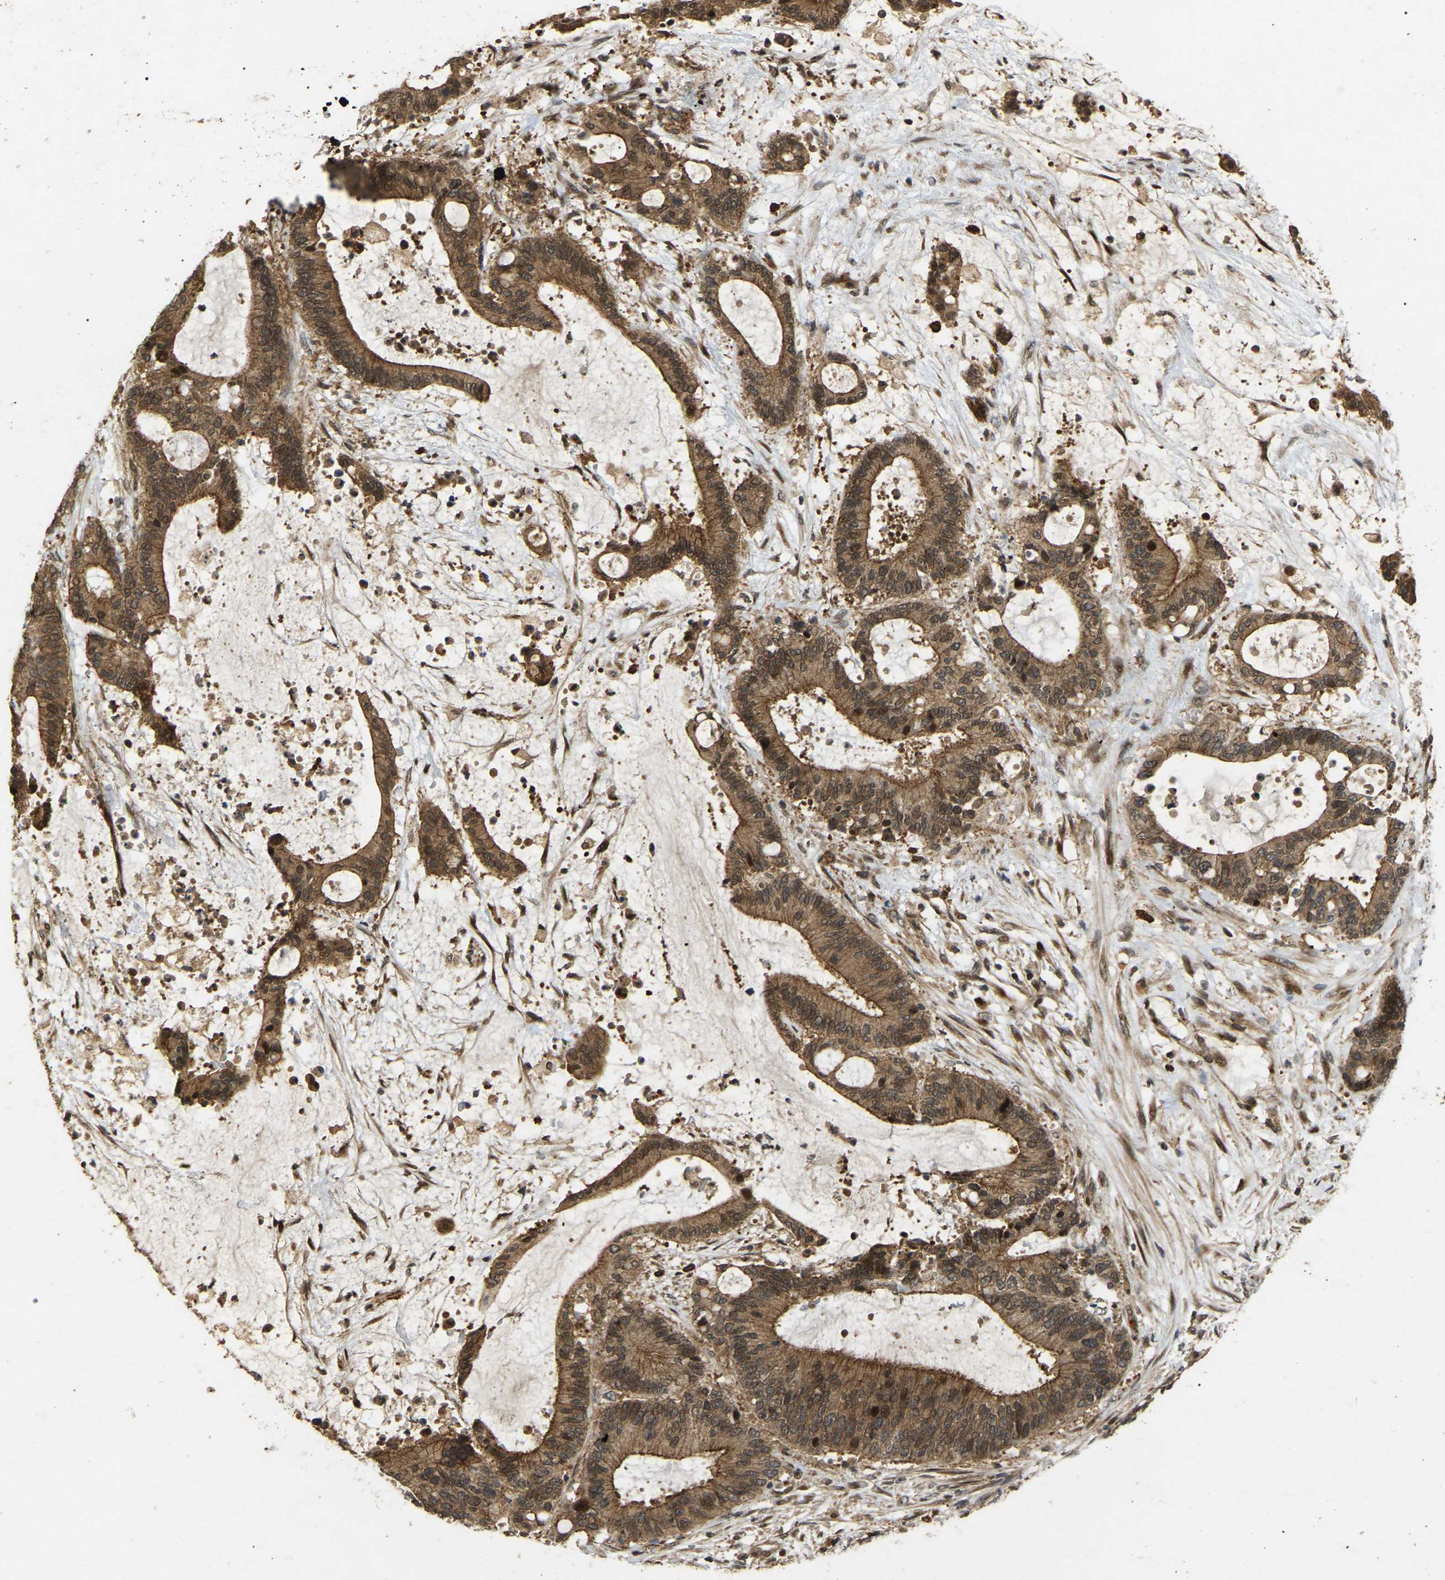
{"staining": {"intensity": "moderate", "quantity": ">75%", "location": "cytoplasmic/membranous,nuclear"}, "tissue": "liver cancer", "cell_type": "Tumor cells", "image_type": "cancer", "snomed": [{"axis": "morphology", "description": "Normal tissue, NOS"}, {"axis": "morphology", "description": "Cholangiocarcinoma"}, {"axis": "topography", "description": "Liver"}, {"axis": "topography", "description": "Peripheral nerve tissue"}], "caption": "An image showing moderate cytoplasmic/membranous and nuclear positivity in about >75% of tumor cells in liver cancer, as visualized by brown immunohistochemical staining.", "gene": "KIAA1549", "patient": {"sex": "female", "age": 73}}